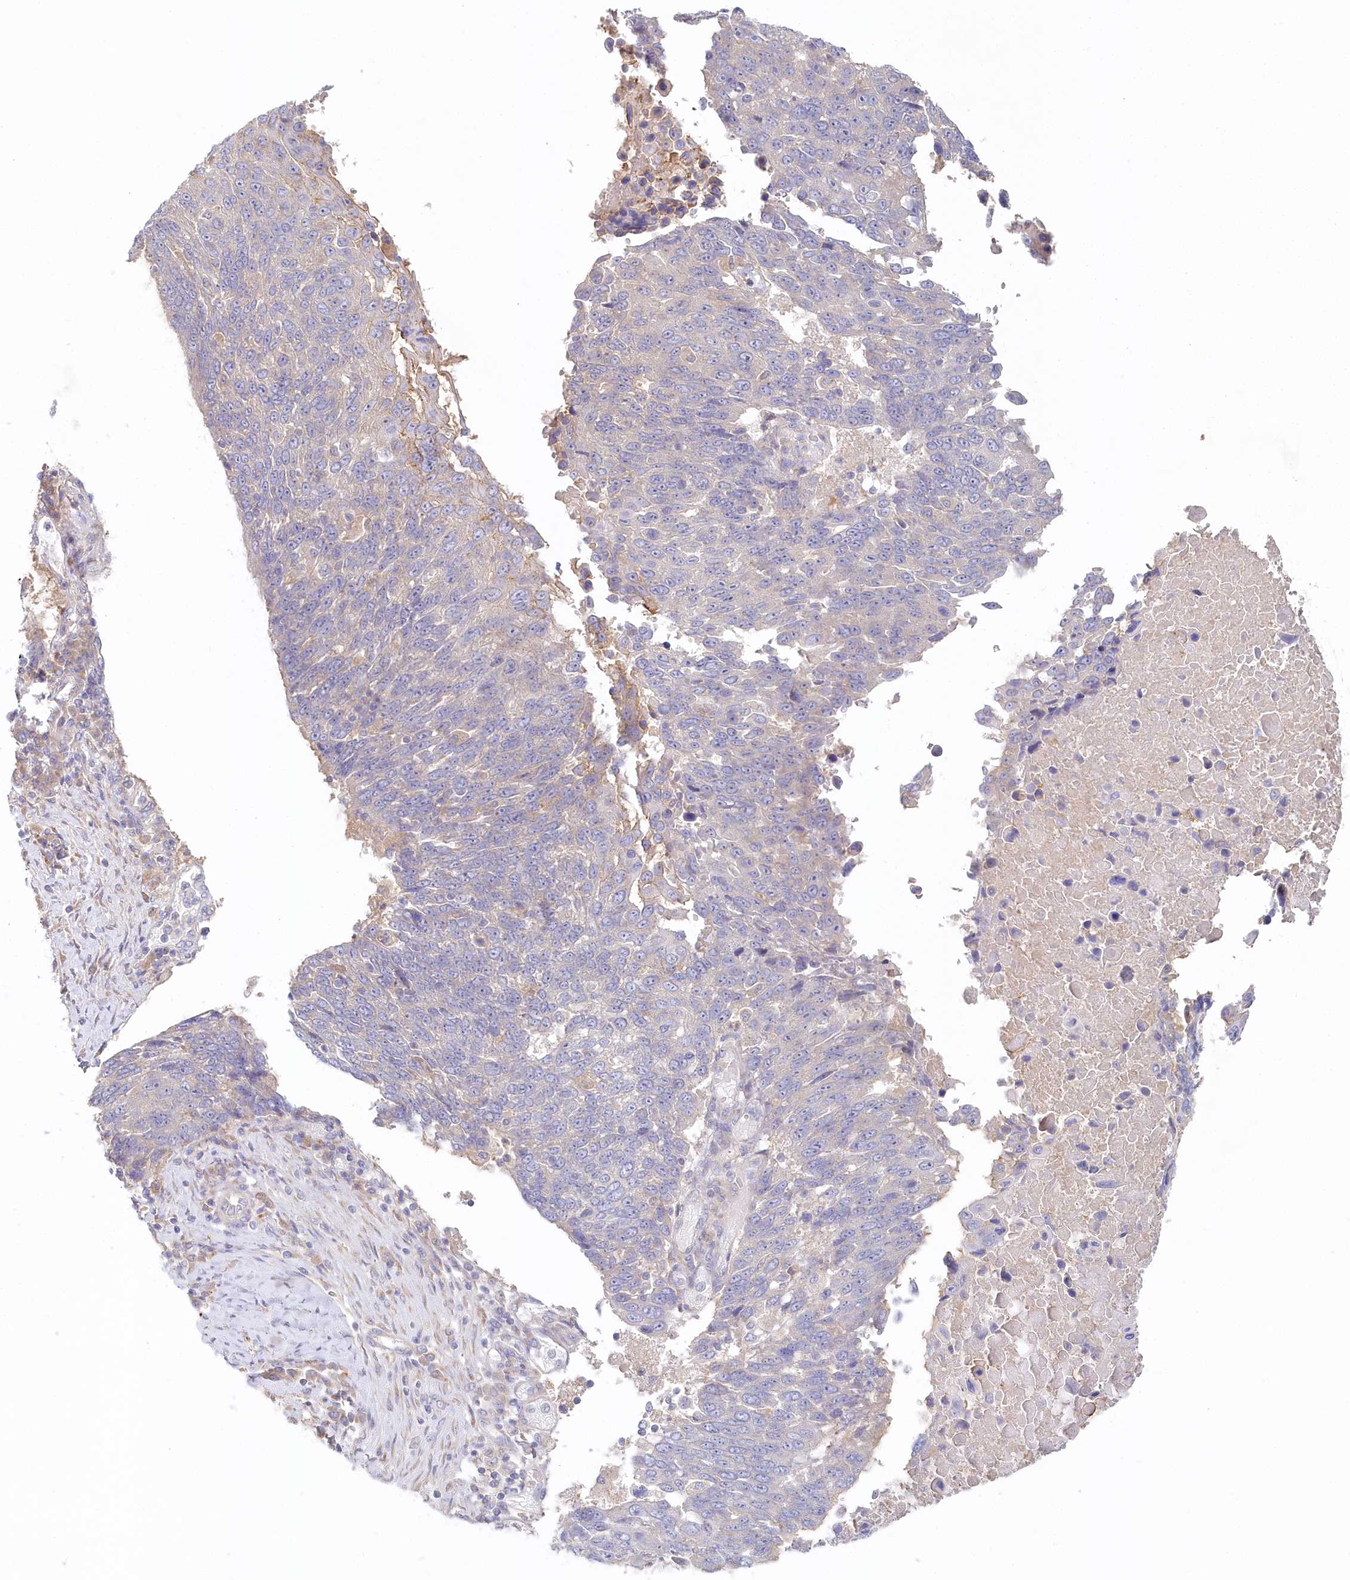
{"staining": {"intensity": "negative", "quantity": "none", "location": "none"}, "tissue": "lung cancer", "cell_type": "Tumor cells", "image_type": "cancer", "snomed": [{"axis": "morphology", "description": "Squamous cell carcinoma, NOS"}, {"axis": "topography", "description": "Lung"}], "caption": "Image shows no significant protein staining in tumor cells of squamous cell carcinoma (lung).", "gene": "VSIG1", "patient": {"sex": "male", "age": 66}}